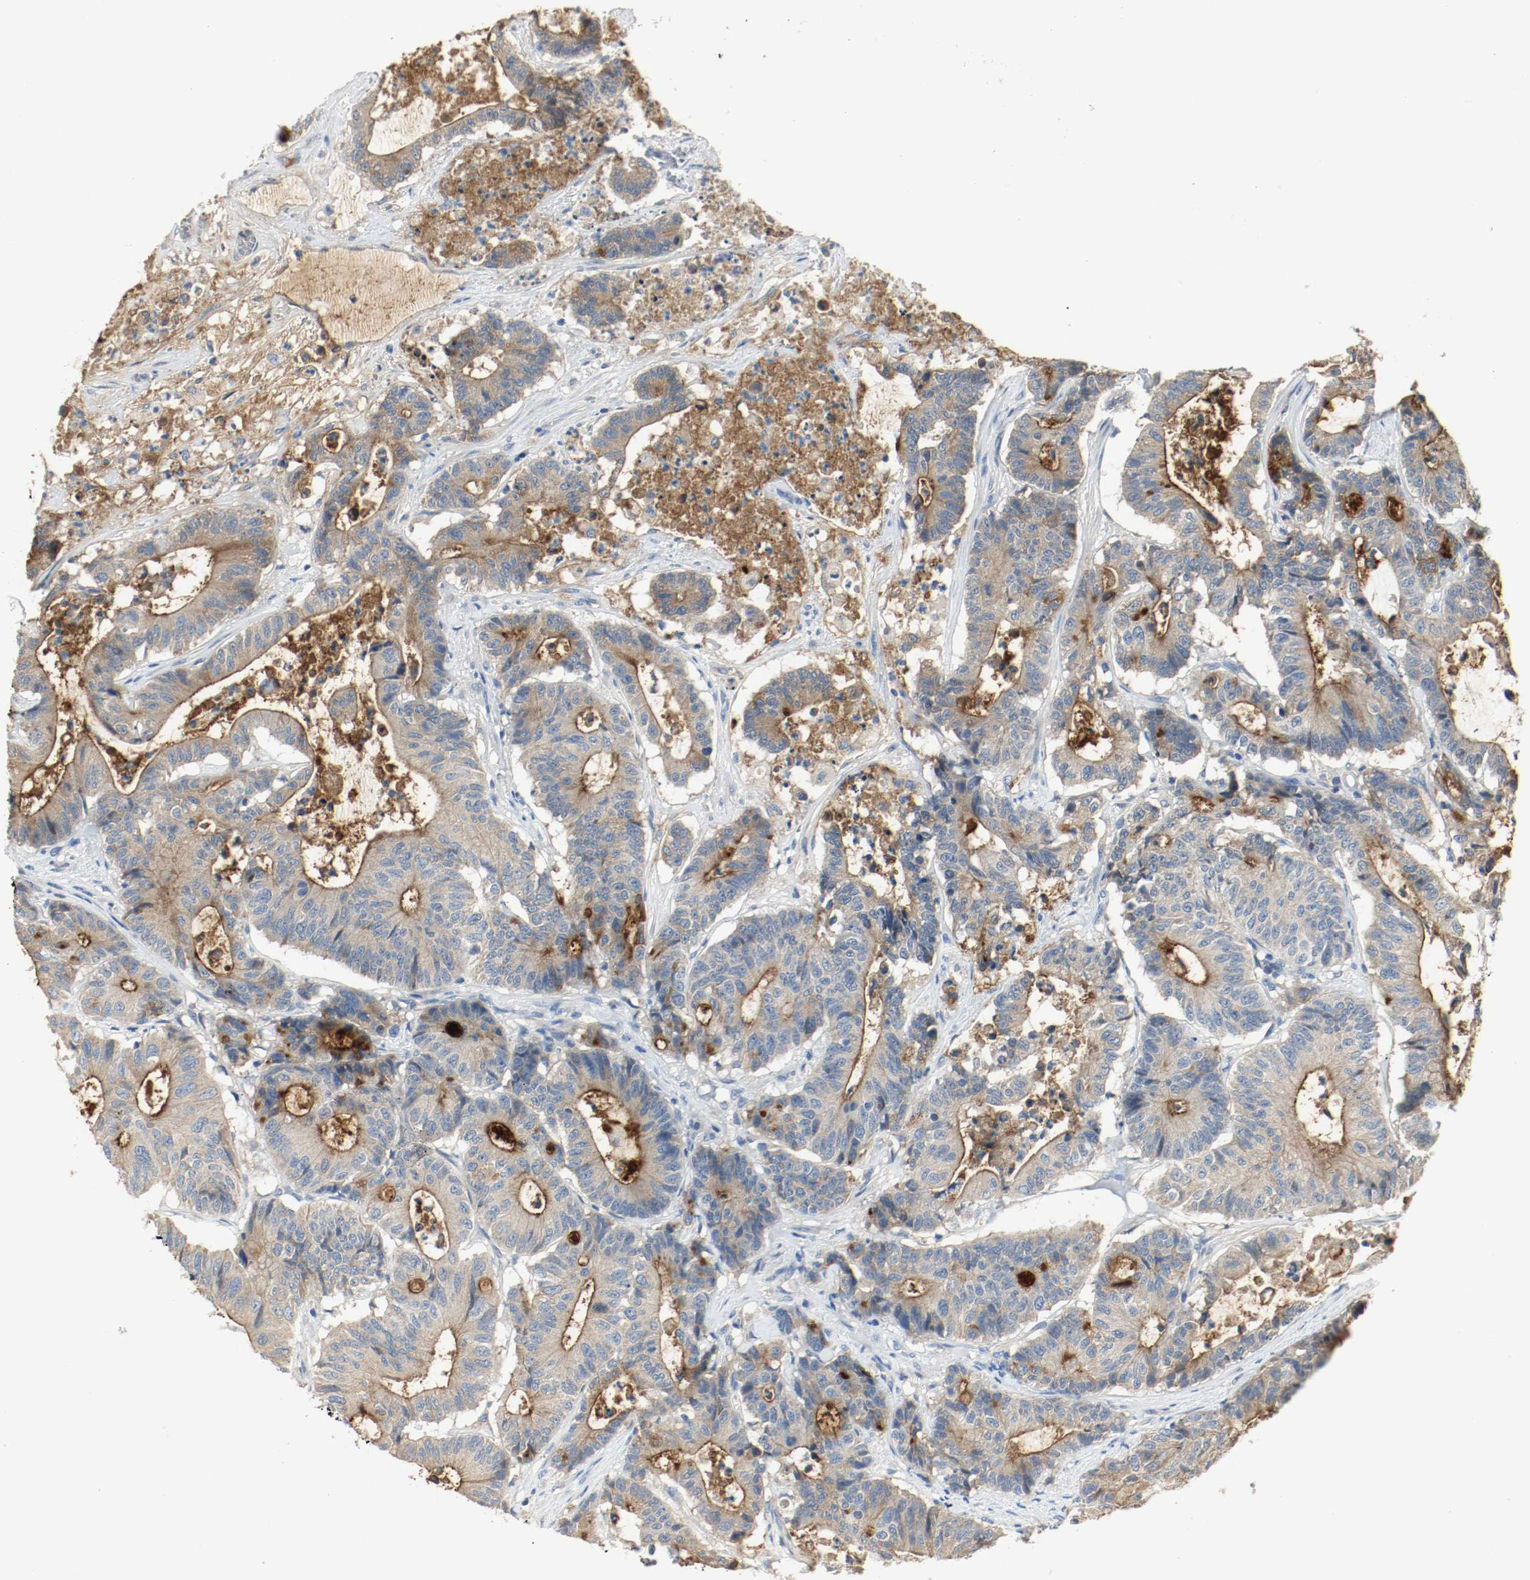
{"staining": {"intensity": "negative", "quantity": "none", "location": "none"}, "tissue": "colorectal cancer", "cell_type": "Tumor cells", "image_type": "cancer", "snomed": [{"axis": "morphology", "description": "Adenocarcinoma, NOS"}, {"axis": "topography", "description": "Colon"}], "caption": "Colorectal adenocarcinoma was stained to show a protein in brown. There is no significant staining in tumor cells. (DAB IHC visualized using brightfield microscopy, high magnification).", "gene": "MELTF", "patient": {"sex": "female", "age": 84}}